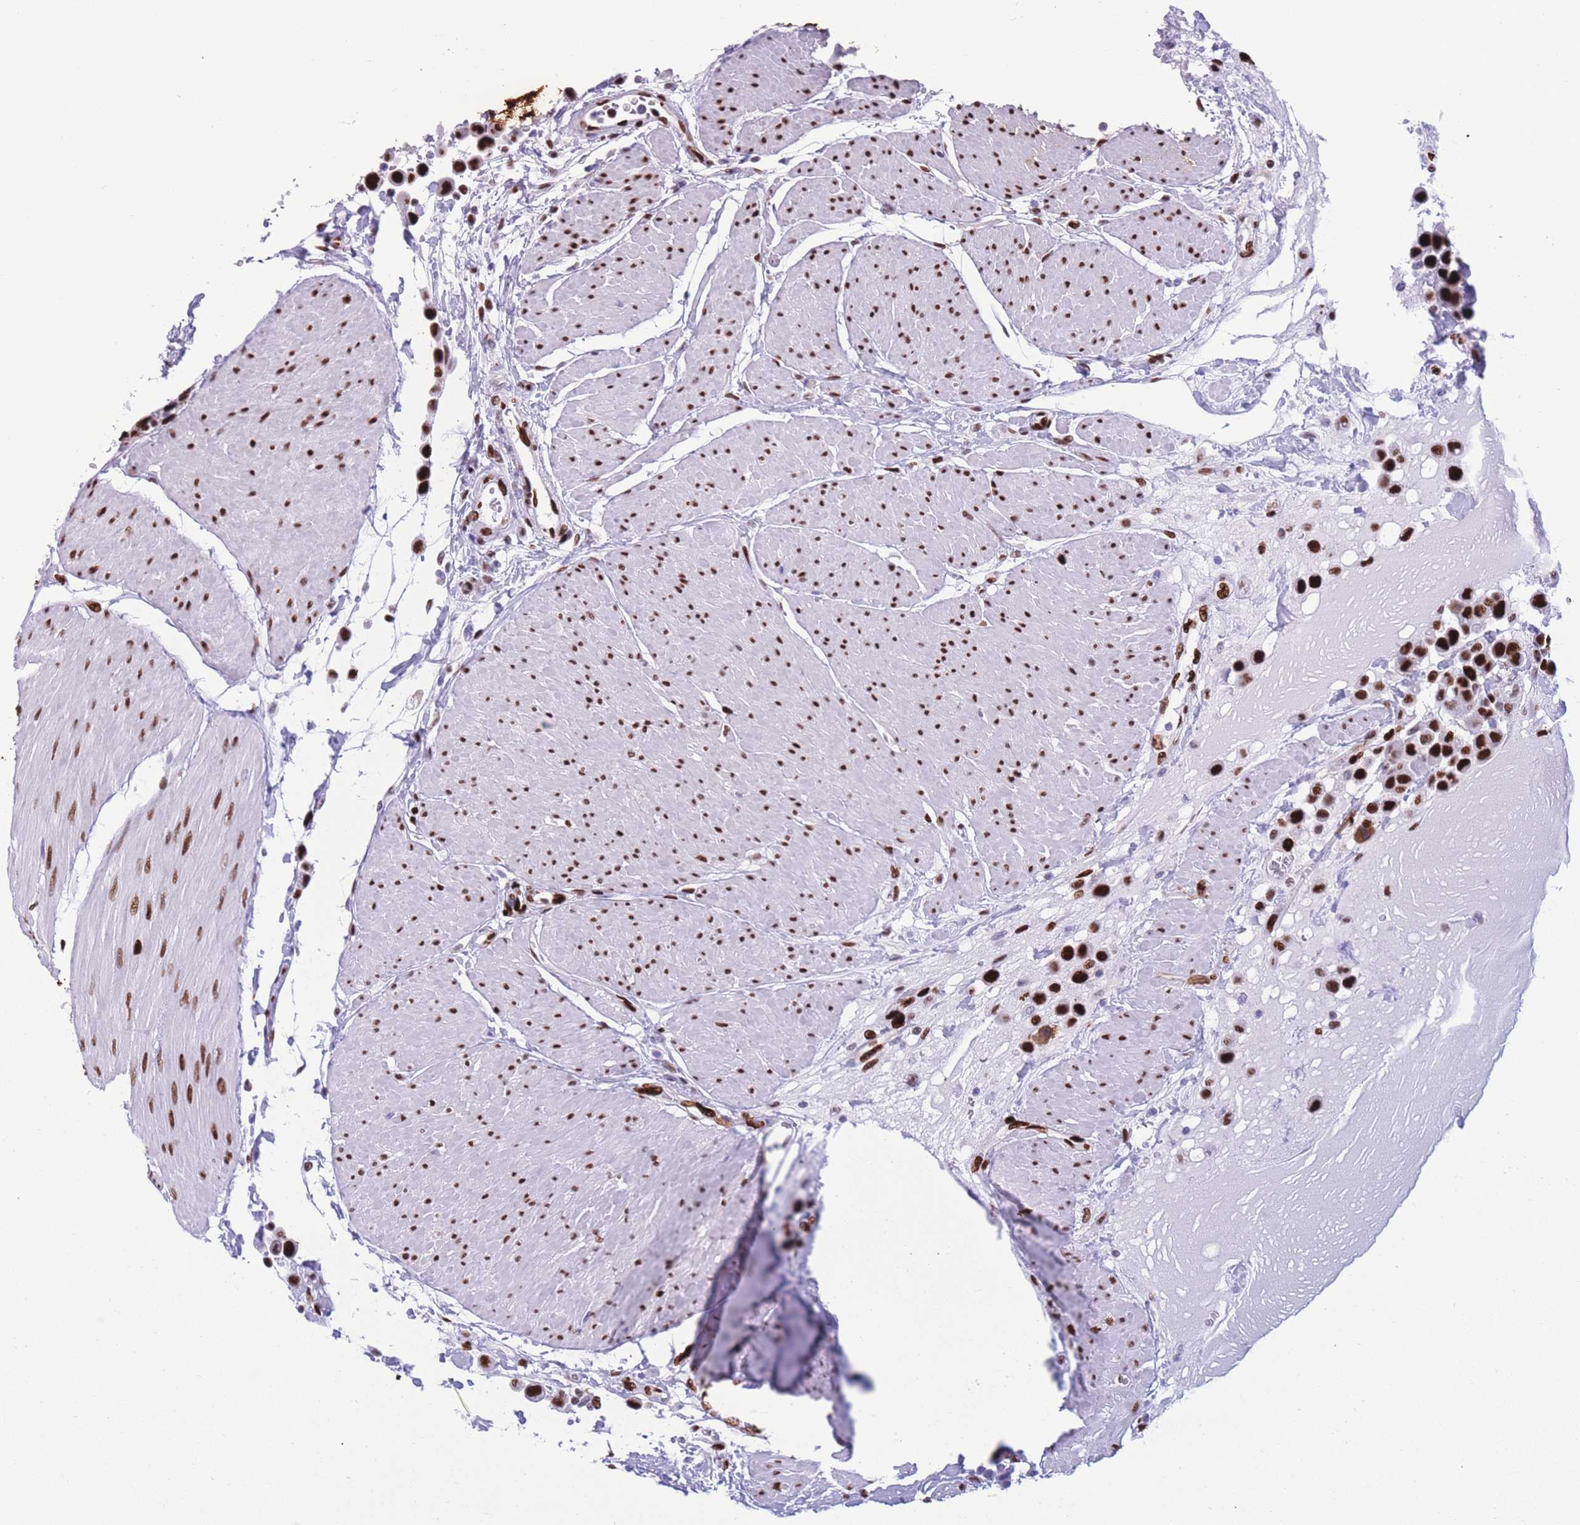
{"staining": {"intensity": "strong", "quantity": ">75%", "location": "nuclear"}, "tissue": "urothelial cancer", "cell_type": "Tumor cells", "image_type": "cancer", "snomed": [{"axis": "morphology", "description": "Urothelial carcinoma, High grade"}, {"axis": "topography", "description": "Urinary bladder"}], "caption": "This is an image of IHC staining of urothelial cancer, which shows strong expression in the nuclear of tumor cells.", "gene": "NASP", "patient": {"sex": "male", "age": 50}}